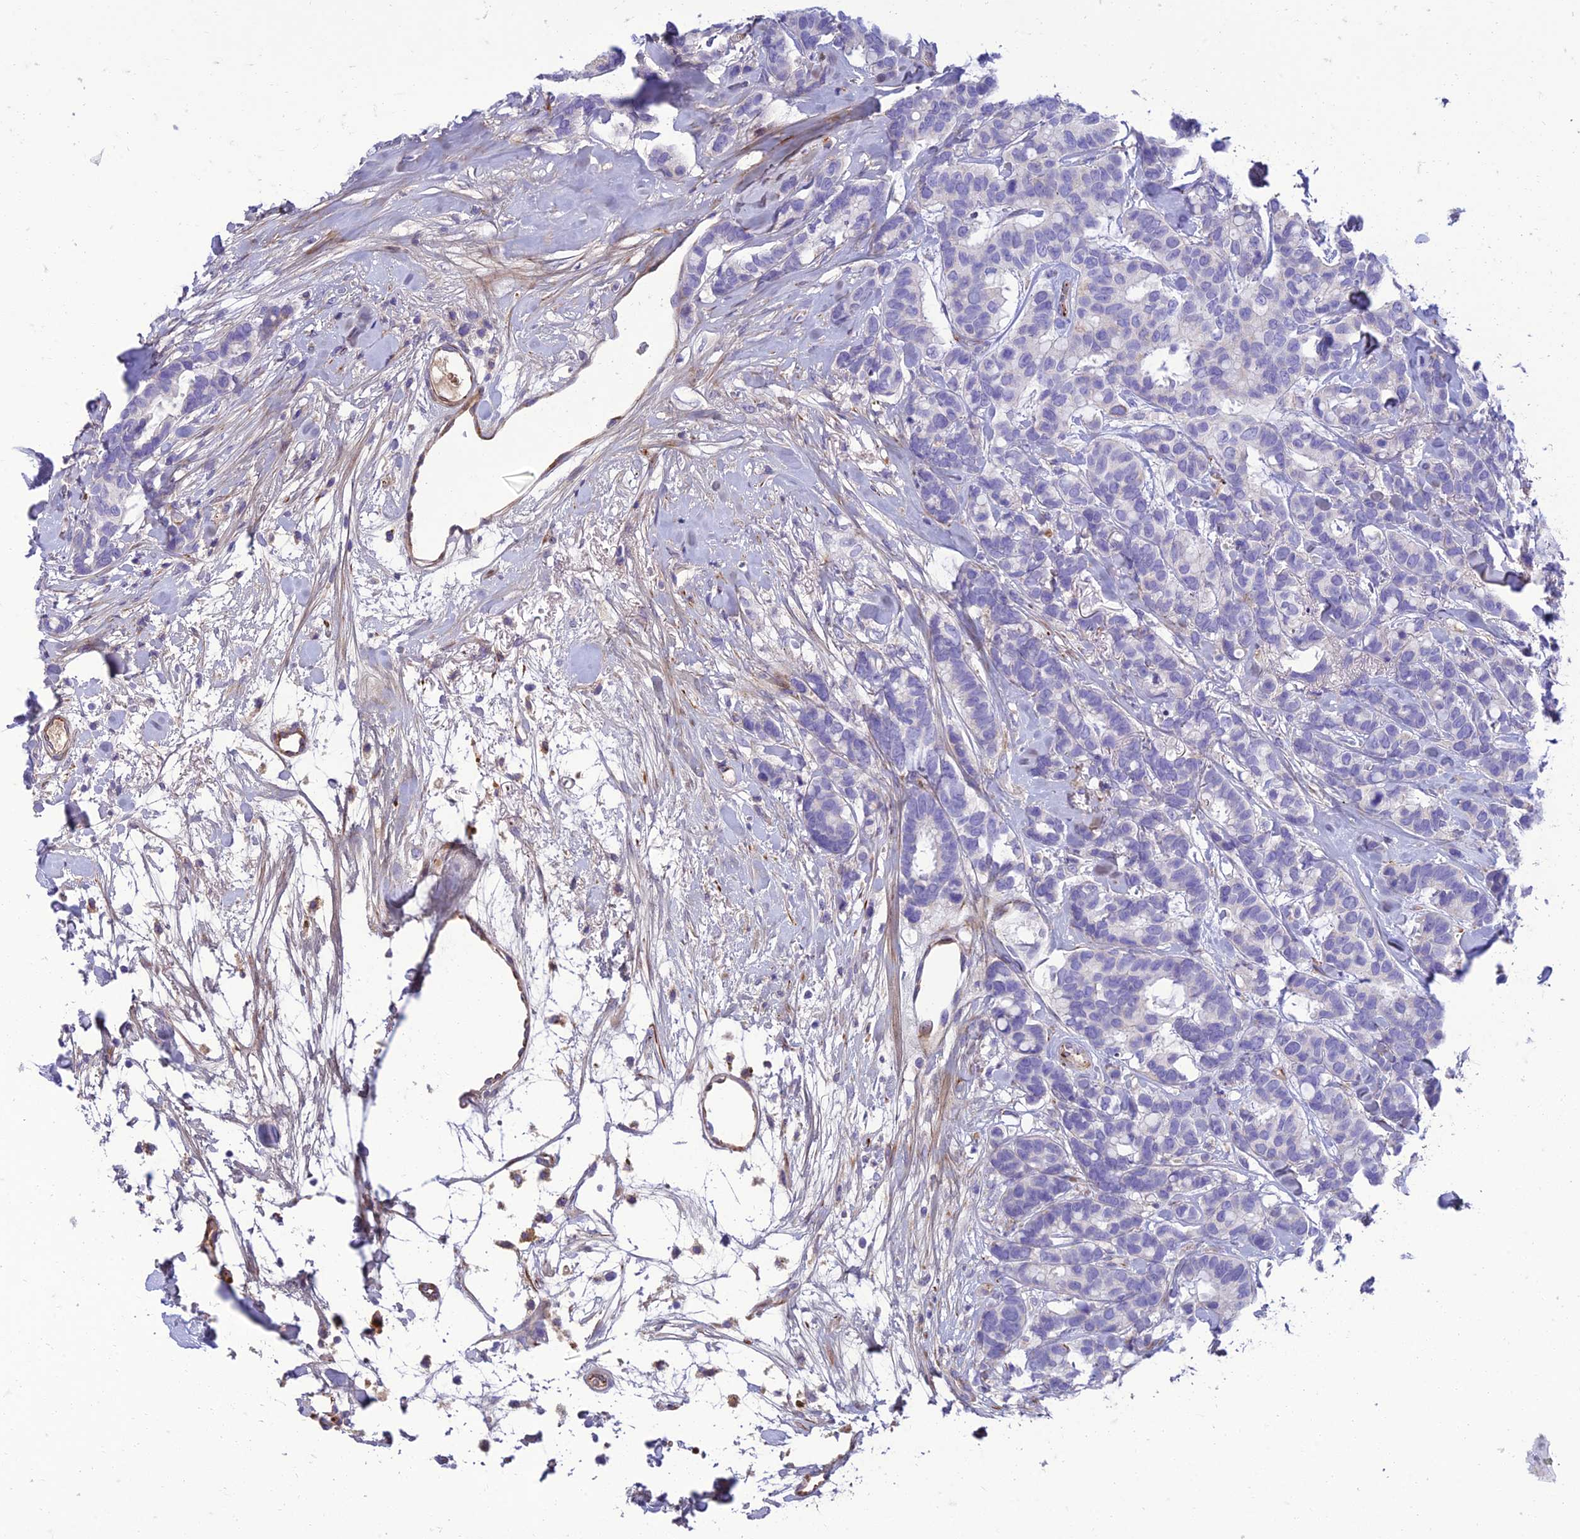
{"staining": {"intensity": "negative", "quantity": "none", "location": "none"}, "tissue": "breast cancer", "cell_type": "Tumor cells", "image_type": "cancer", "snomed": [{"axis": "morphology", "description": "Duct carcinoma"}, {"axis": "topography", "description": "Breast"}], "caption": "An IHC micrograph of intraductal carcinoma (breast) is shown. There is no staining in tumor cells of intraductal carcinoma (breast).", "gene": "SEL1L3", "patient": {"sex": "female", "age": 87}}